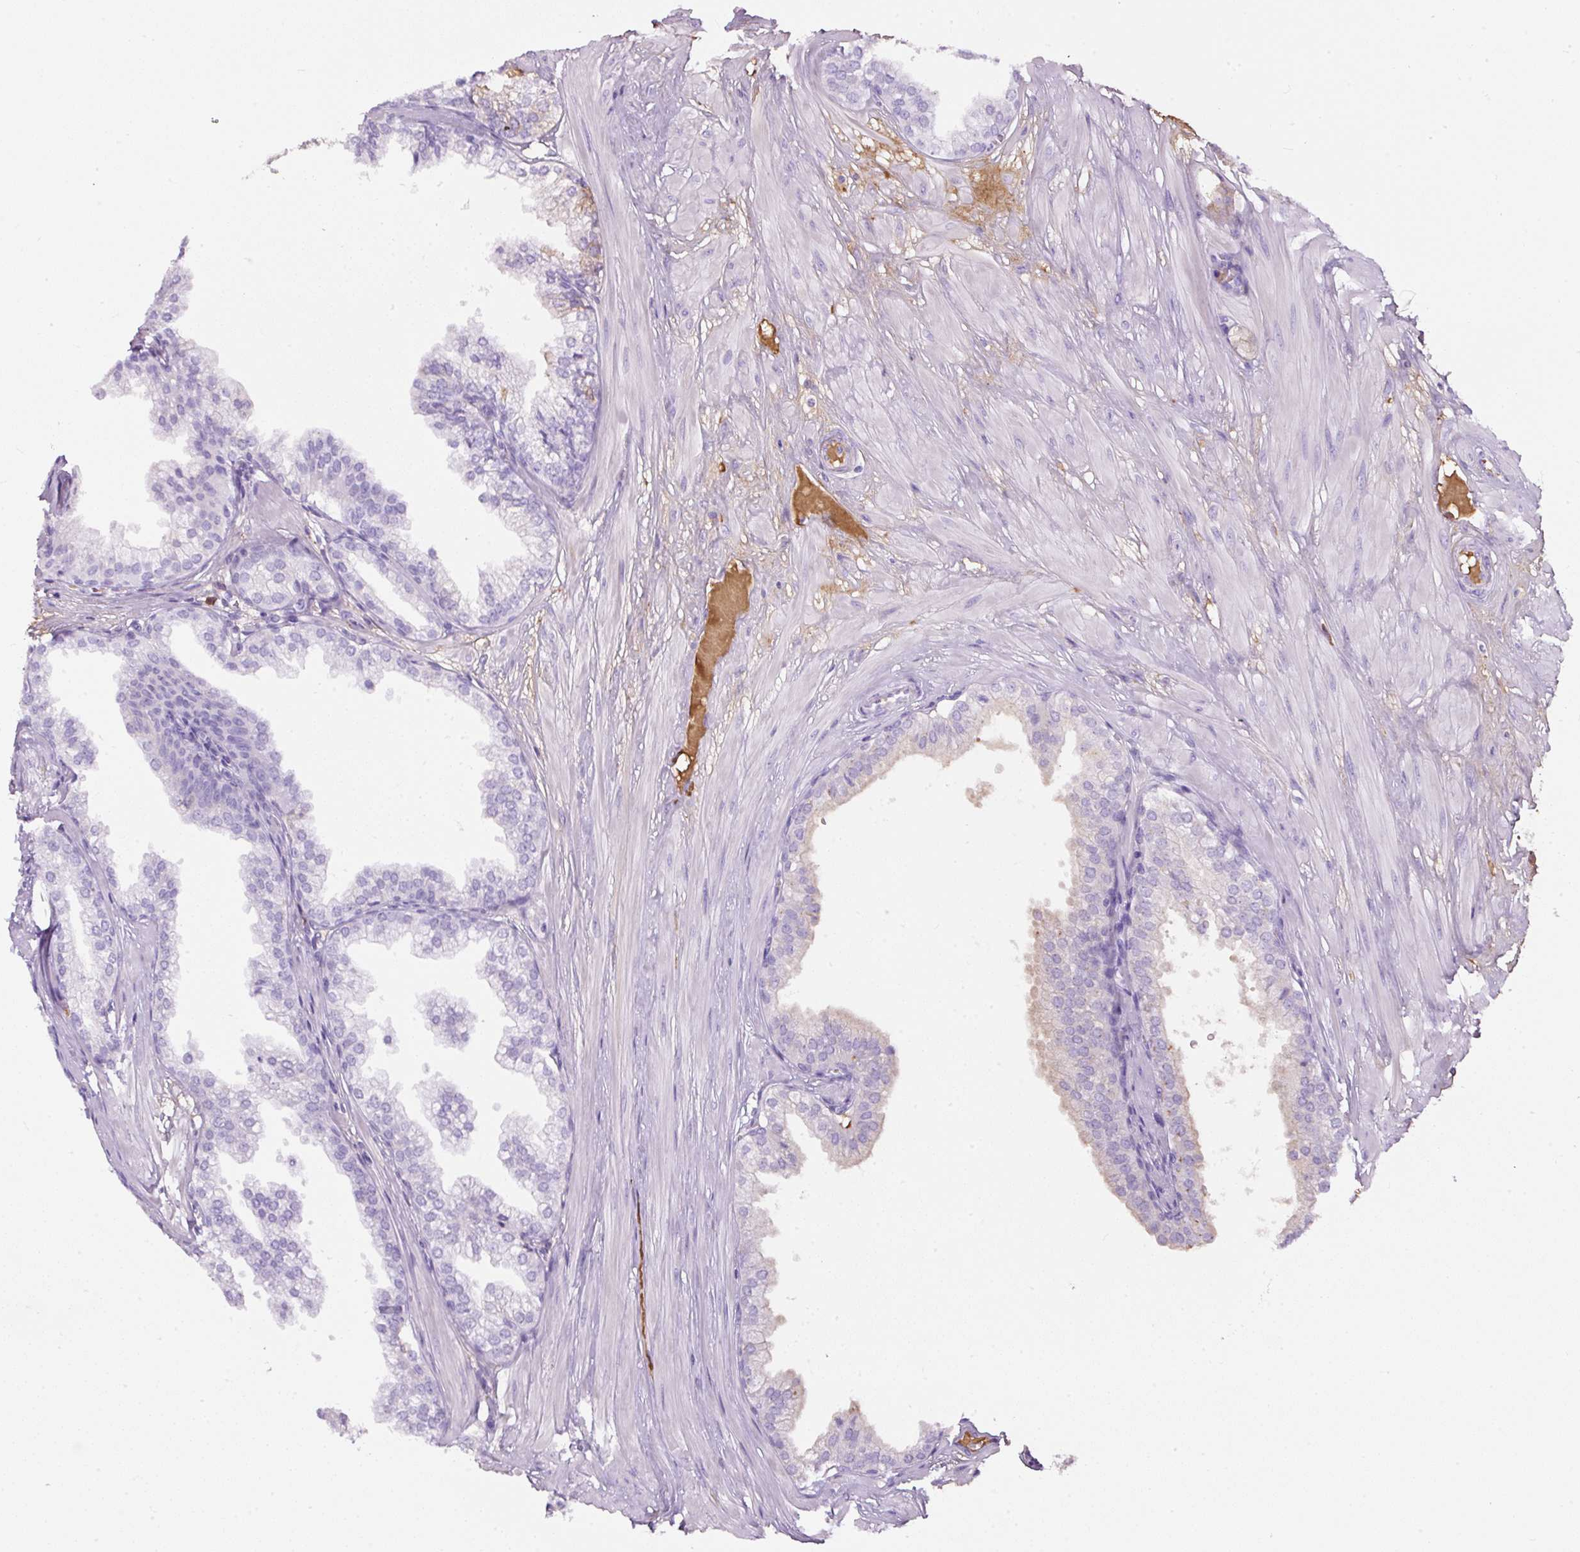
{"staining": {"intensity": "moderate", "quantity": "<25%", "location": "cytoplasmic/membranous"}, "tissue": "prostate", "cell_type": "Glandular cells", "image_type": "normal", "snomed": [{"axis": "morphology", "description": "Normal tissue, NOS"}, {"axis": "topography", "description": "Prostate"}, {"axis": "topography", "description": "Peripheral nerve tissue"}], "caption": "IHC of benign prostate reveals low levels of moderate cytoplasmic/membranous positivity in approximately <25% of glandular cells. The staining was performed using DAB, with brown indicating positive protein expression. Nuclei are stained blue with hematoxylin.", "gene": "APOA1", "patient": {"sex": "male", "age": 55}}